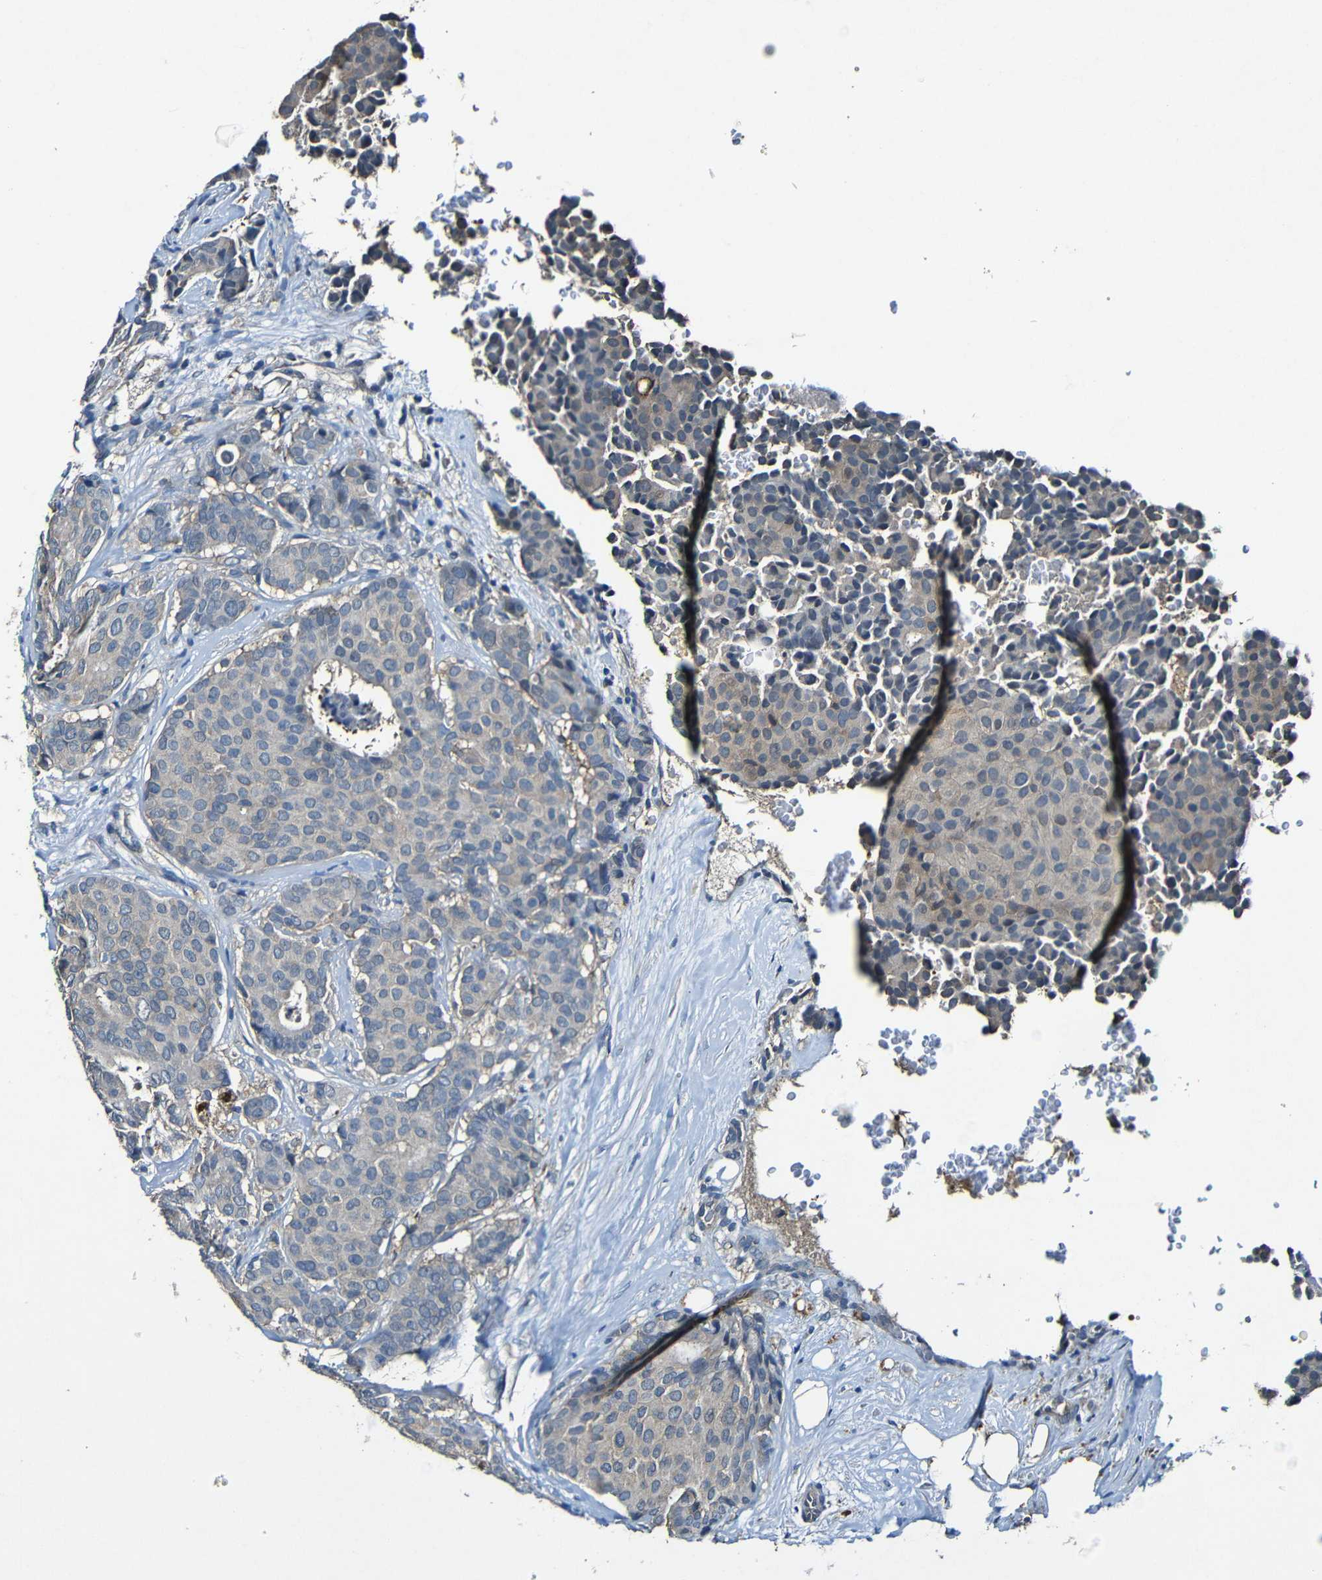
{"staining": {"intensity": "negative", "quantity": "none", "location": "none"}, "tissue": "breast cancer", "cell_type": "Tumor cells", "image_type": "cancer", "snomed": [{"axis": "morphology", "description": "Duct carcinoma"}, {"axis": "topography", "description": "Breast"}], "caption": "IHC photomicrograph of neoplastic tissue: breast cancer (invasive ductal carcinoma) stained with DAB shows no significant protein staining in tumor cells.", "gene": "LRRC70", "patient": {"sex": "female", "age": 75}}